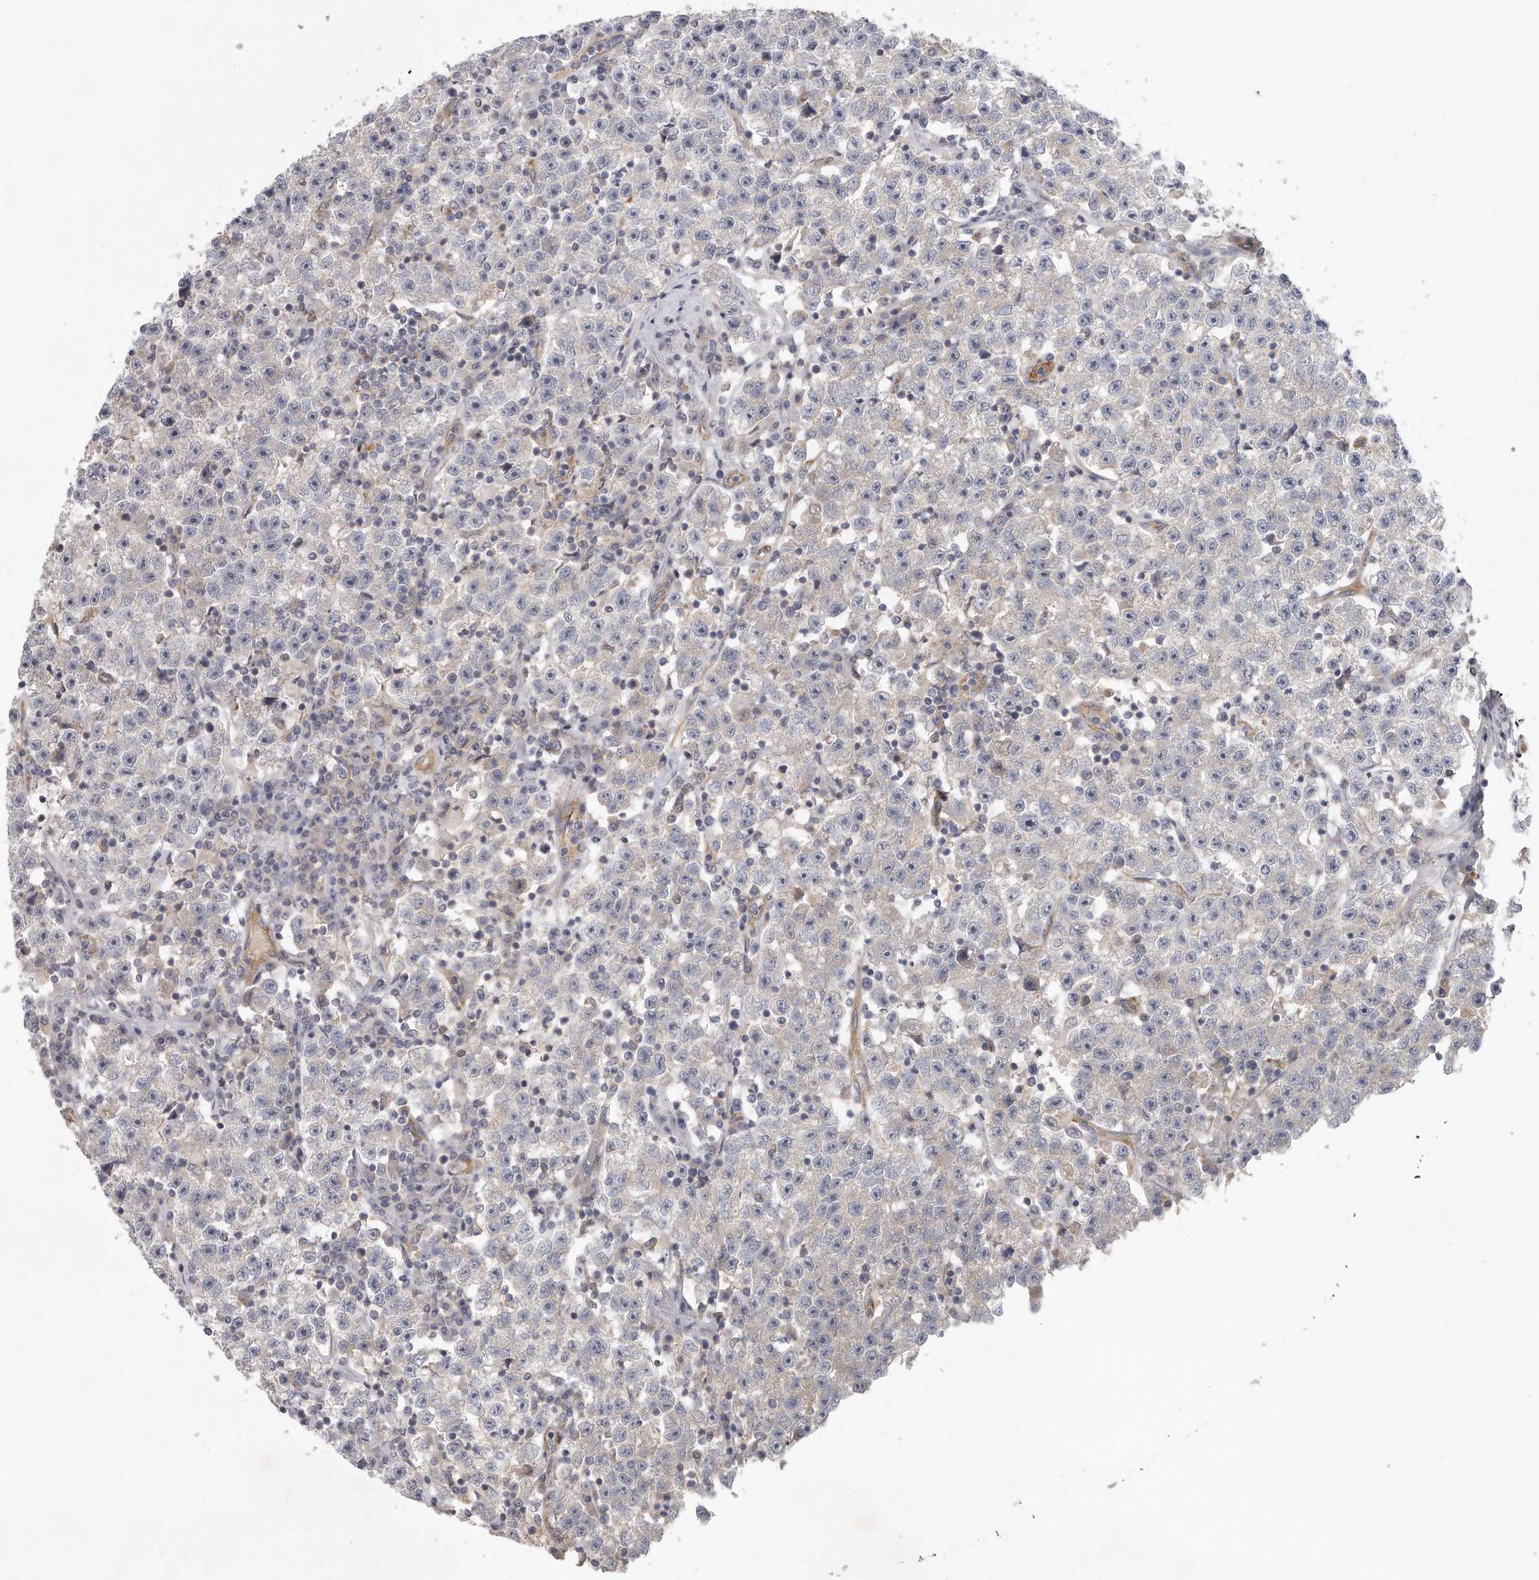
{"staining": {"intensity": "weak", "quantity": "<25%", "location": "cytoplasmic/membranous"}, "tissue": "testis cancer", "cell_type": "Tumor cells", "image_type": "cancer", "snomed": [{"axis": "morphology", "description": "Seminoma, NOS"}, {"axis": "topography", "description": "Testis"}], "caption": "Testis cancer (seminoma) stained for a protein using immunohistochemistry shows no staining tumor cells.", "gene": "MTERF4", "patient": {"sex": "male", "age": 22}}